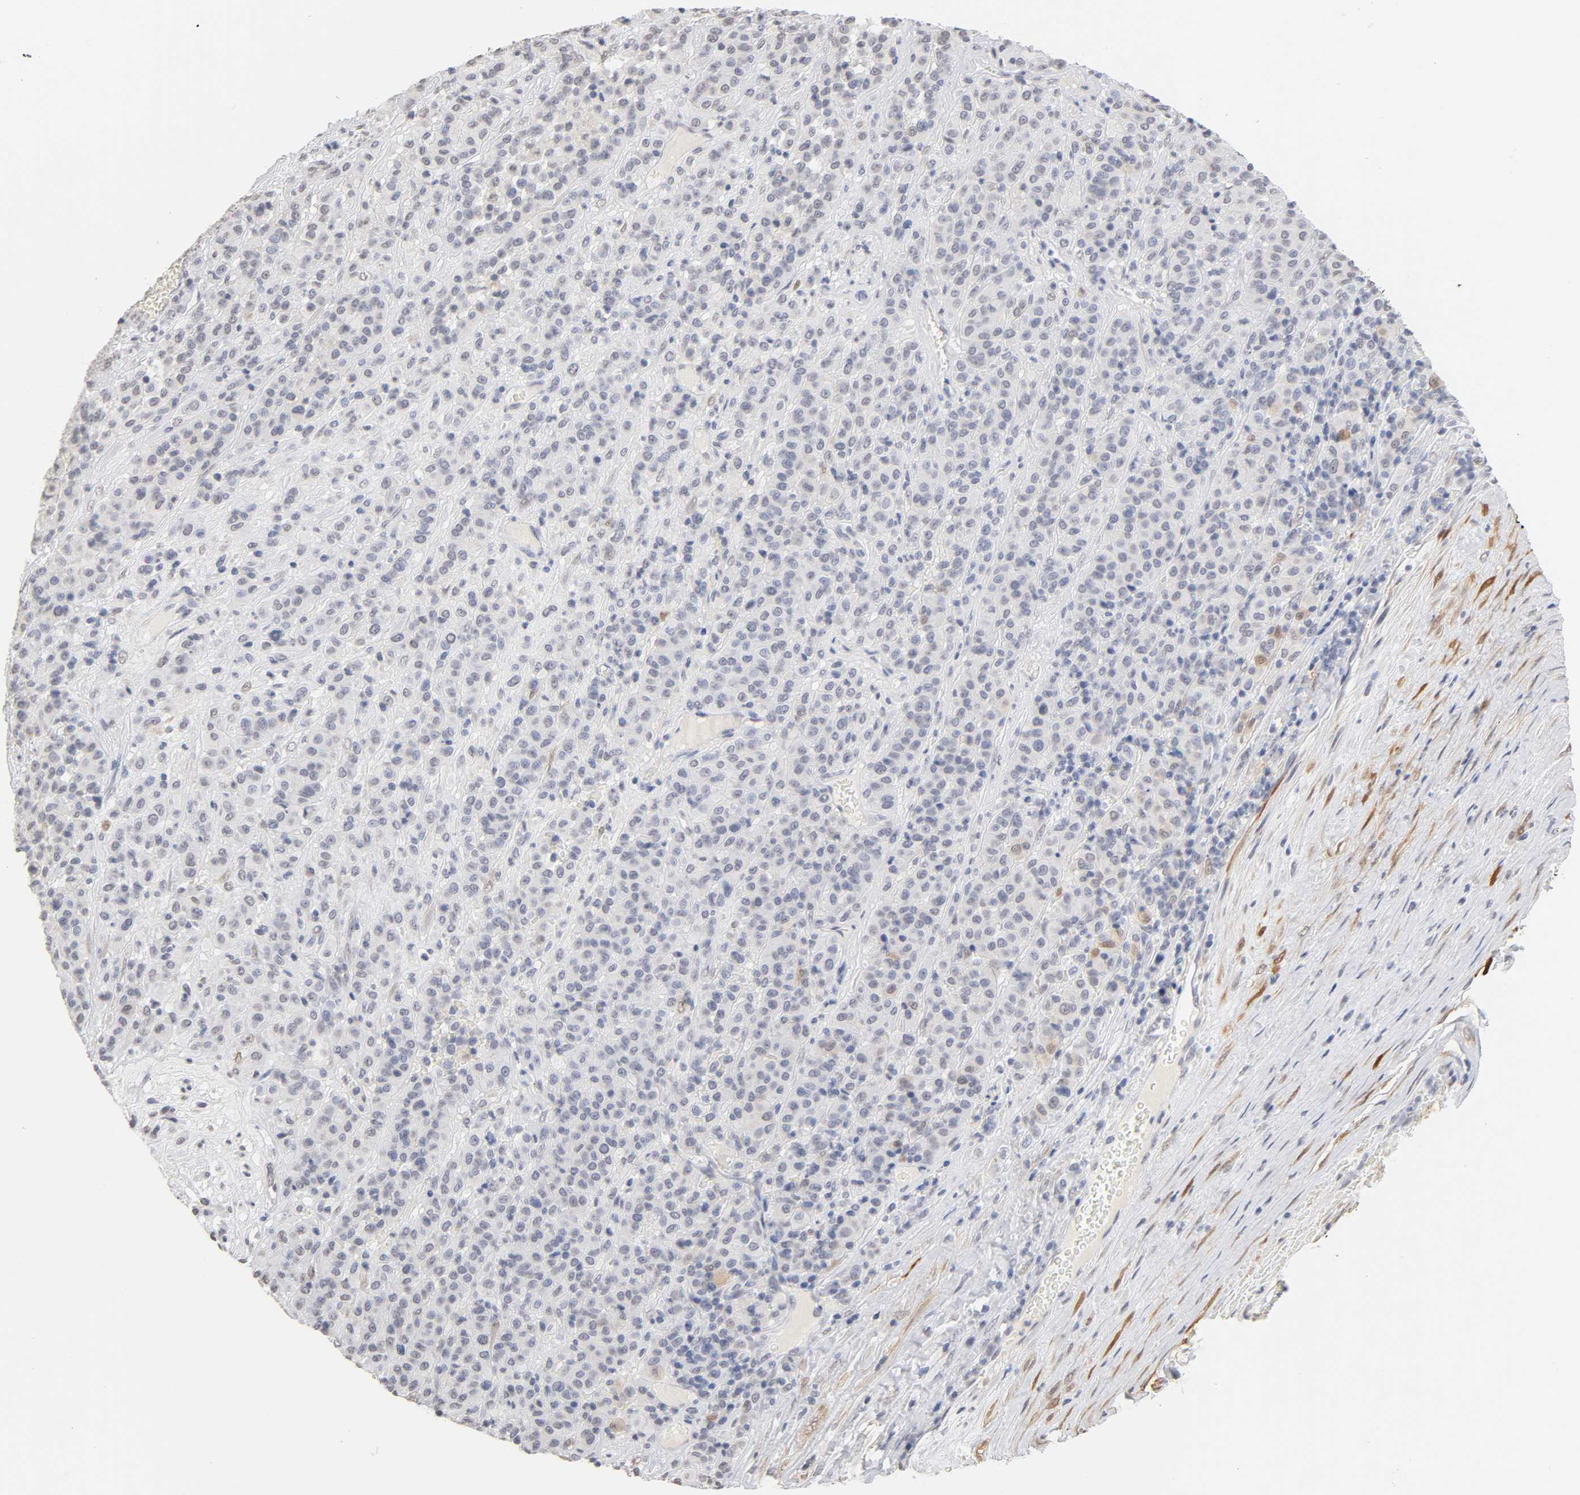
{"staining": {"intensity": "weak", "quantity": "<25%", "location": "cytoplasmic/membranous,nuclear"}, "tissue": "melanoma", "cell_type": "Tumor cells", "image_type": "cancer", "snomed": [{"axis": "morphology", "description": "Malignant melanoma, Metastatic site"}, {"axis": "topography", "description": "Pancreas"}], "caption": "Malignant melanoma (metastatic site) was stained to show a protein in brown. There is no significant positivity in tumor cells.", "gene": "CRABP2", "patient": {"sex": "female", "age": 30}}